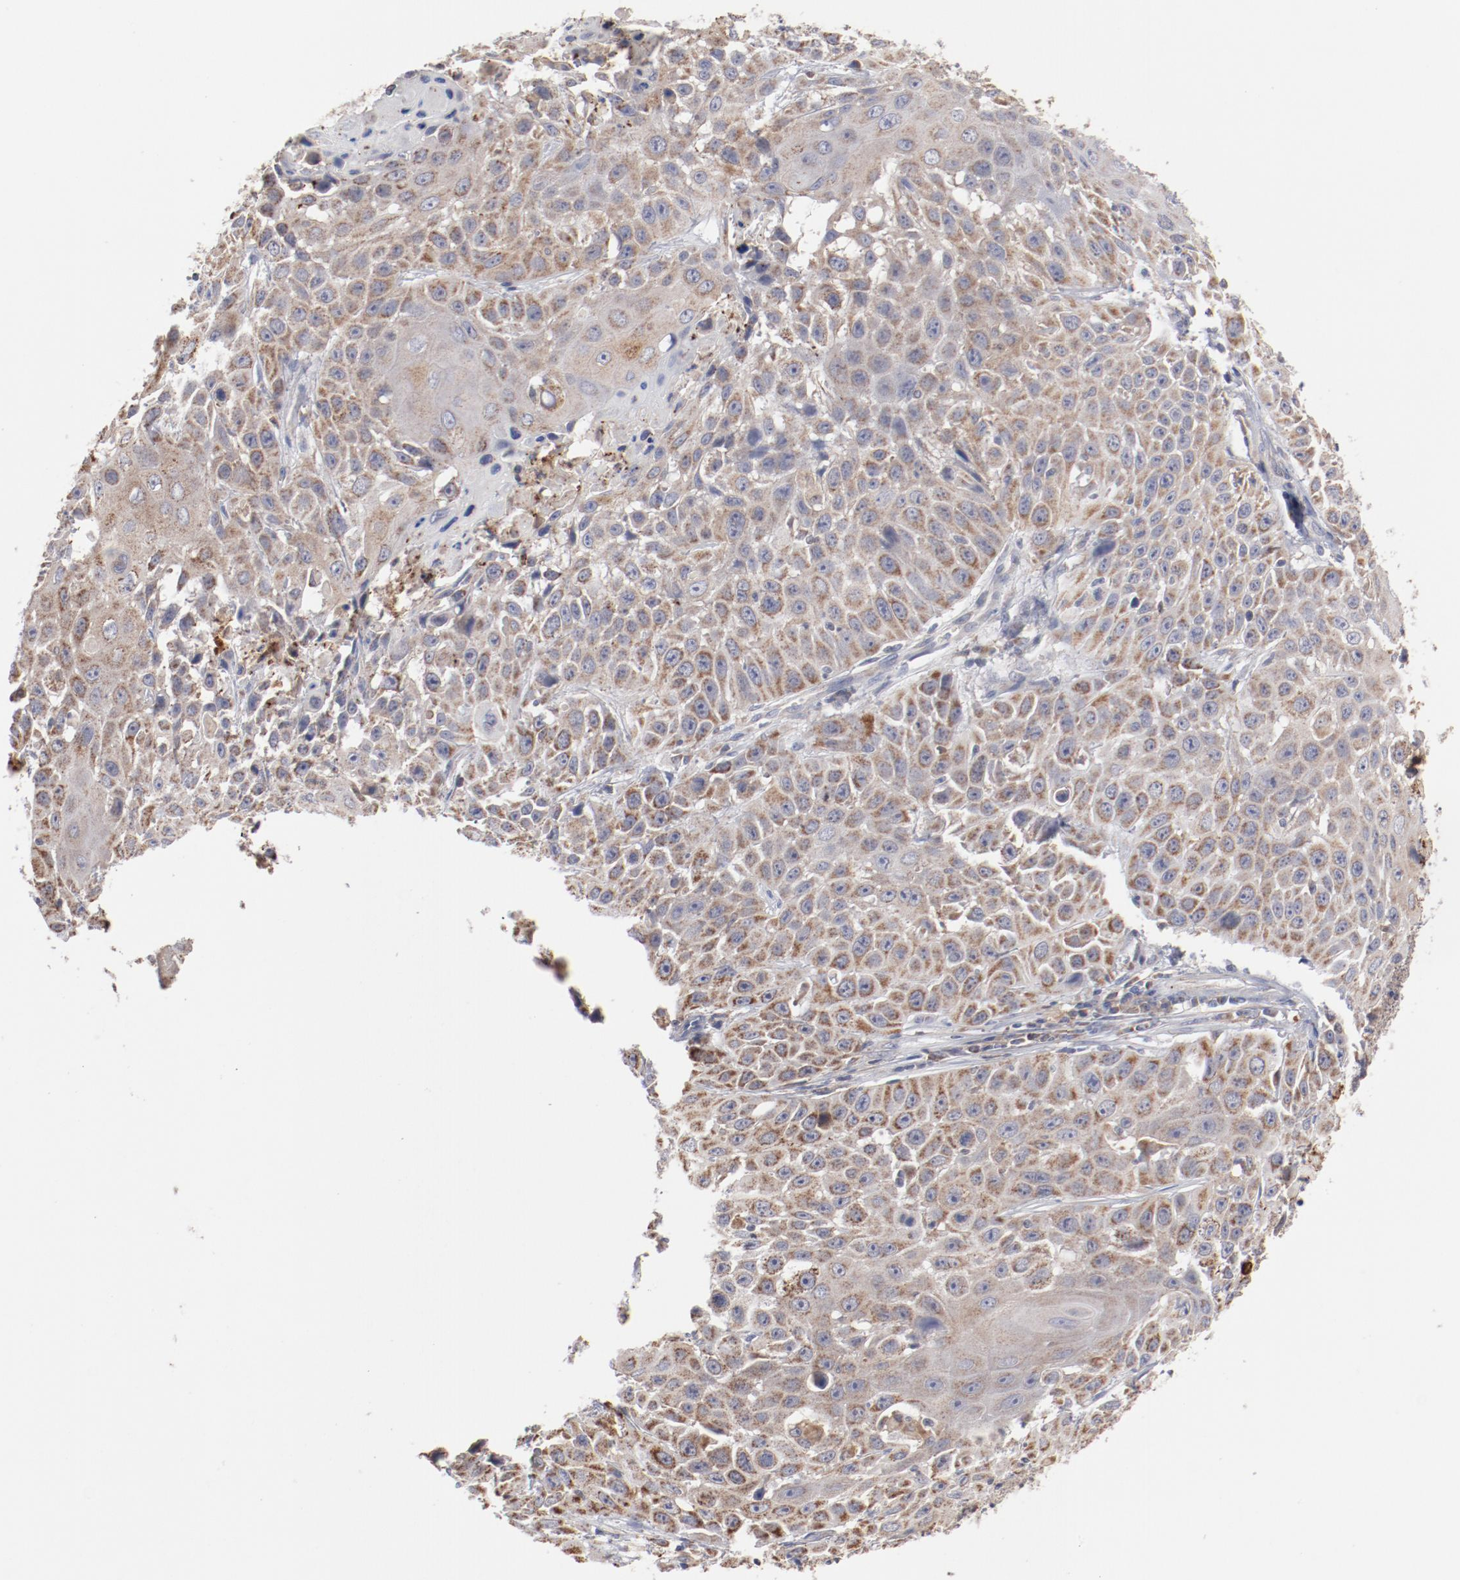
{"staining": {"intensity": "moderate", "quantity": ">75%", "location": "cytoplasmic/membranous"}, "tissue": "cervical cancer", "cell_type": "Tumor cells", "image_type": "cancer", "snomed": [{"axis": "morphology", "description": "Squamous cell carcinoma, NOS"}, {"axis": "topography", "description": "Cervix"}], "caption": "Immunohistochemistry (DAB) staining of squamous cell carcinoma (cervical) displays moderate cytoplasmic/membranous protein expression in about >75% of tumor cells.", "gene": "PPFIBP2", "patient": {"sex": "female", "age": 39}}